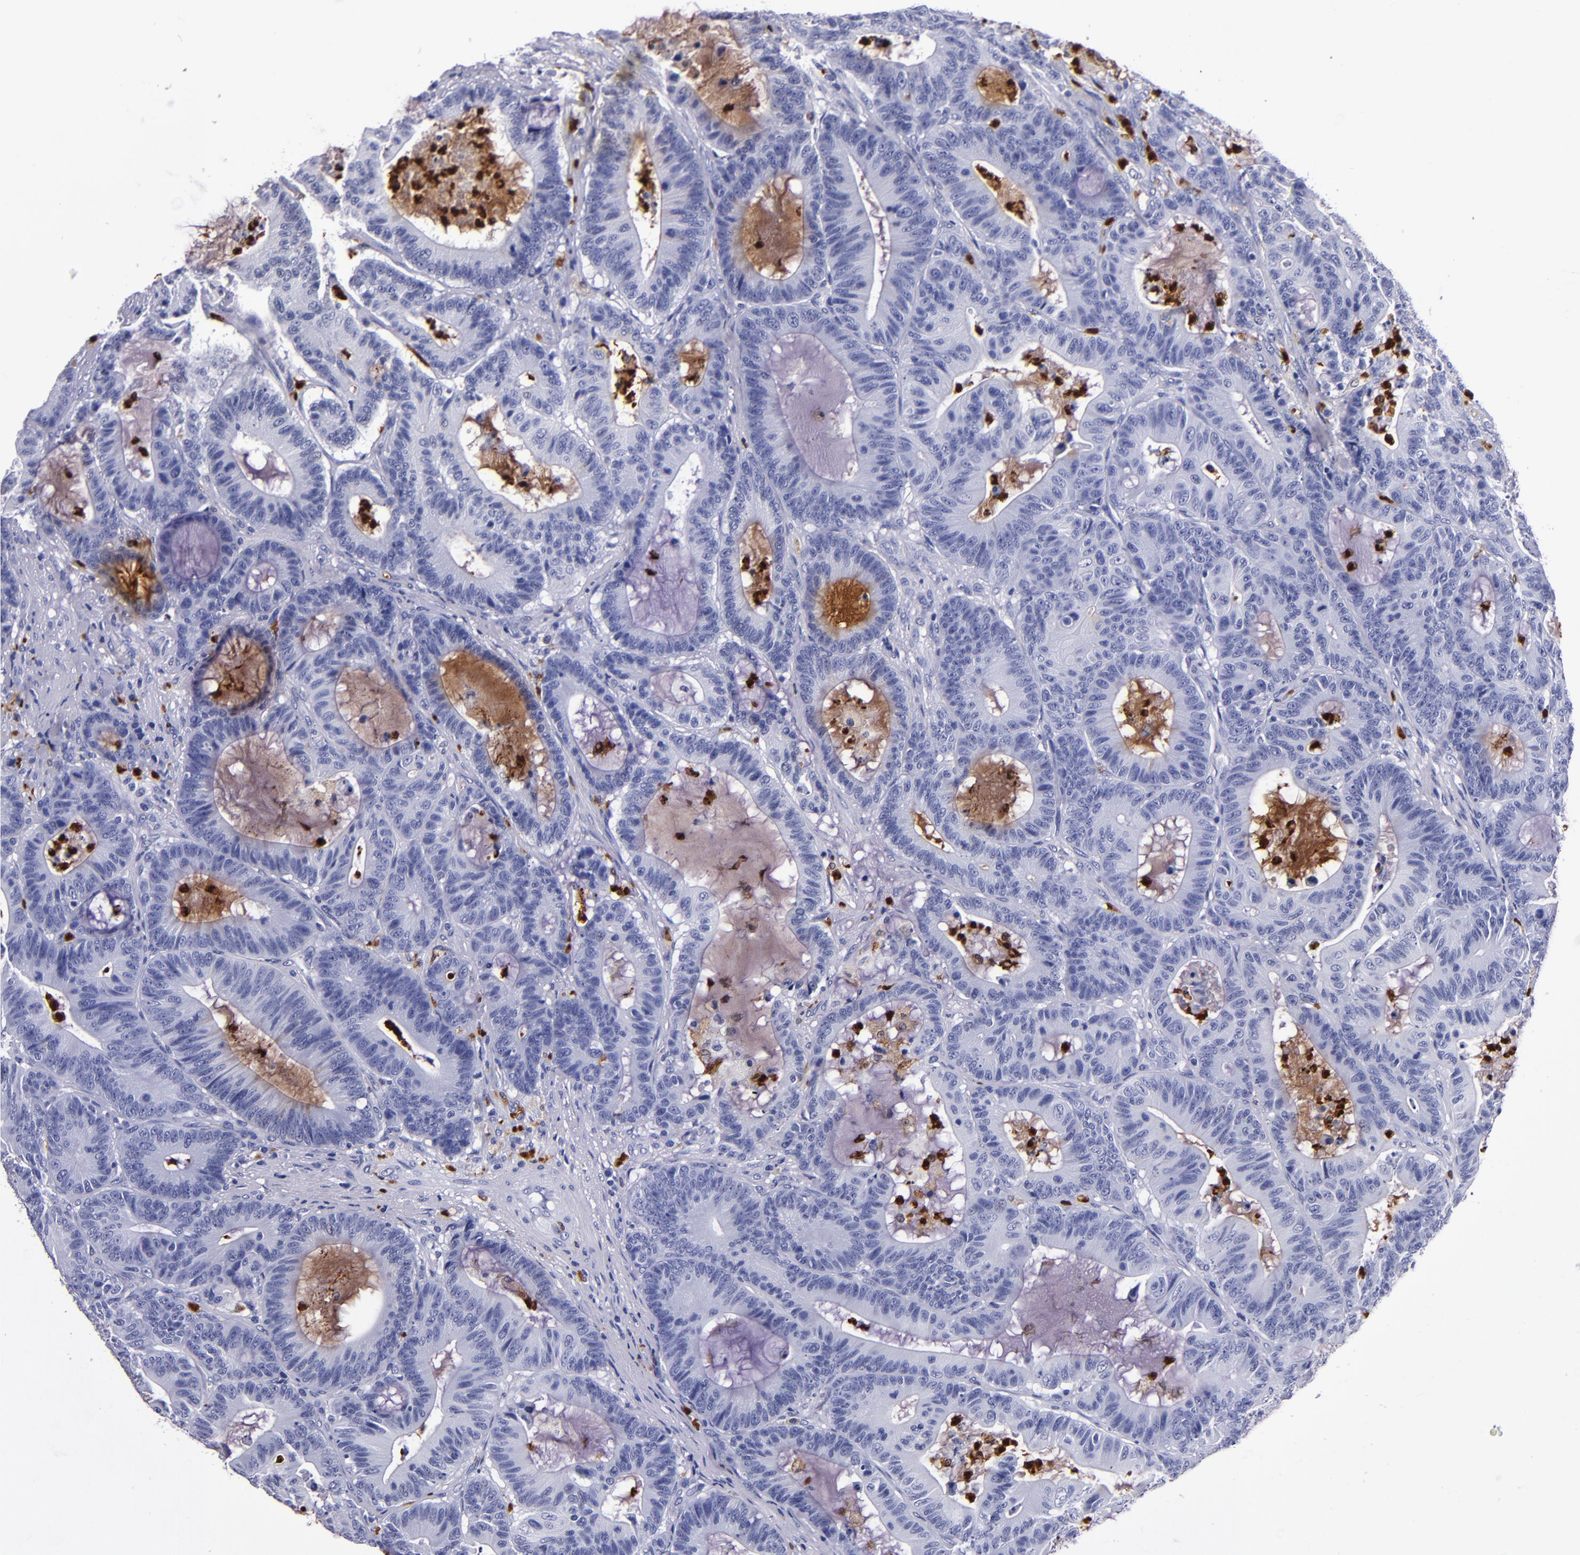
{"staining": {"intensity": "negative", "quantity": "none", "location": "none"}, "tissue": "colorectal cancer", "cell_type": "Tumor cells", "image_type": "cancer", "snomed": [{"axis": "morphology", "description": "Adenocarcinoma, NOS"}, {"axis": "topography", "description": "Colon"}], "caption": "Human colorectal cancer (adenocarcinoma) stained for a protein using immunohistochemistry demonstrates no expression in tumor cells.", "gene": "S100A8", "patient": {"sex": "female", "age": 84}}